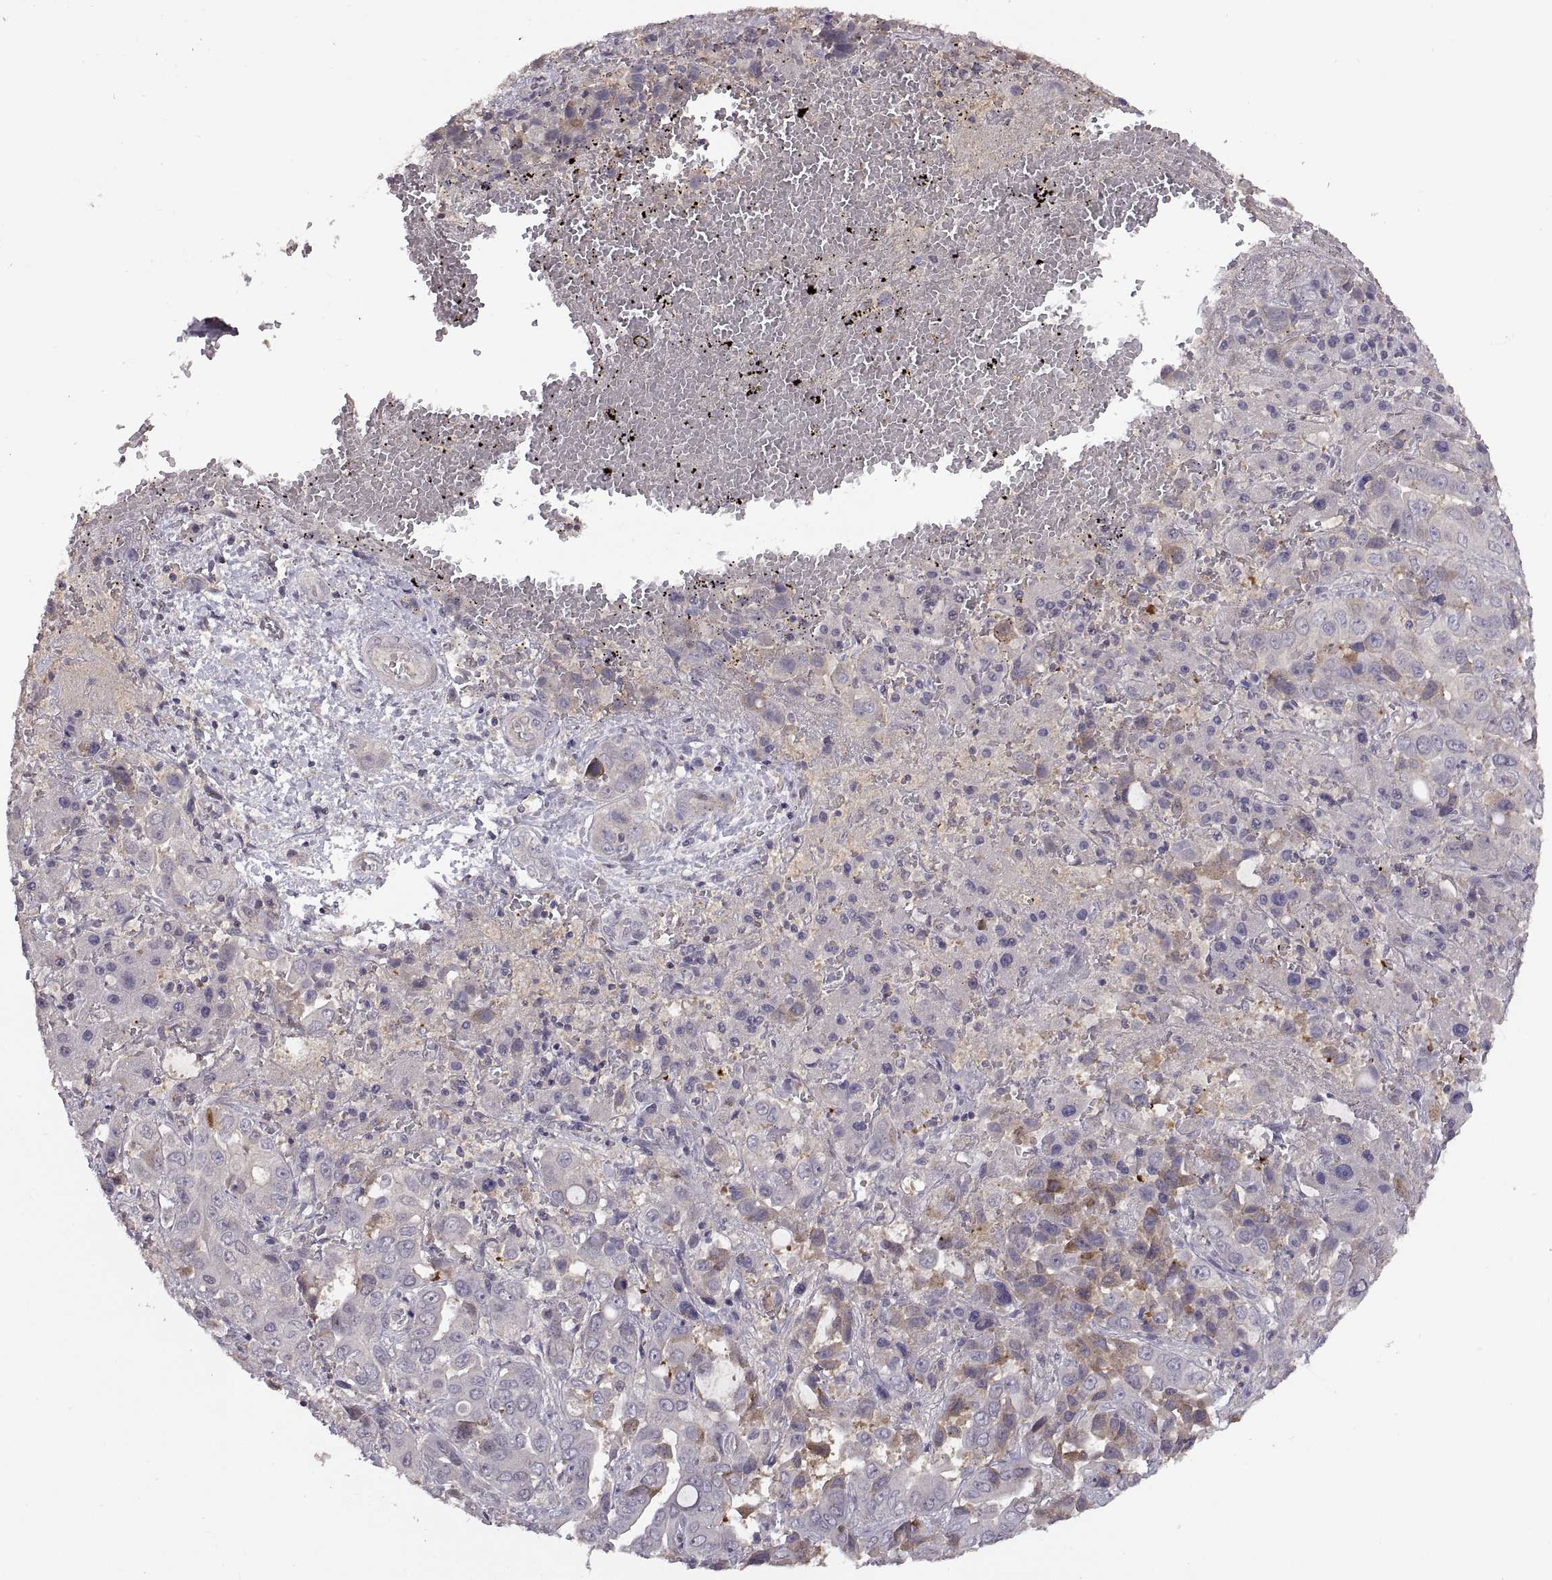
{"staining": {"intensity": "moderate", "quantity": "<25%", "location": "cytoplasmic/membranous"}, "tissue": "liver cancer", "cell_type": "Tumor cells", "image_type": "cancer", "snomed": [{"axis": "morphology", "description": "Cholangiocarcinoma"}, {"axis": "topography", "description": "Liver"}], "caption": "A brown stain highlights moderate cytoplasmic/membranous staining of a protein in human liver cancer (cholangiocarcinoma) tumor cells. (Brightfield microscopy of DAB IHC at high magnification).", "gene": "NMNAT2", "patient": {"sex": "female", "age": 52}}